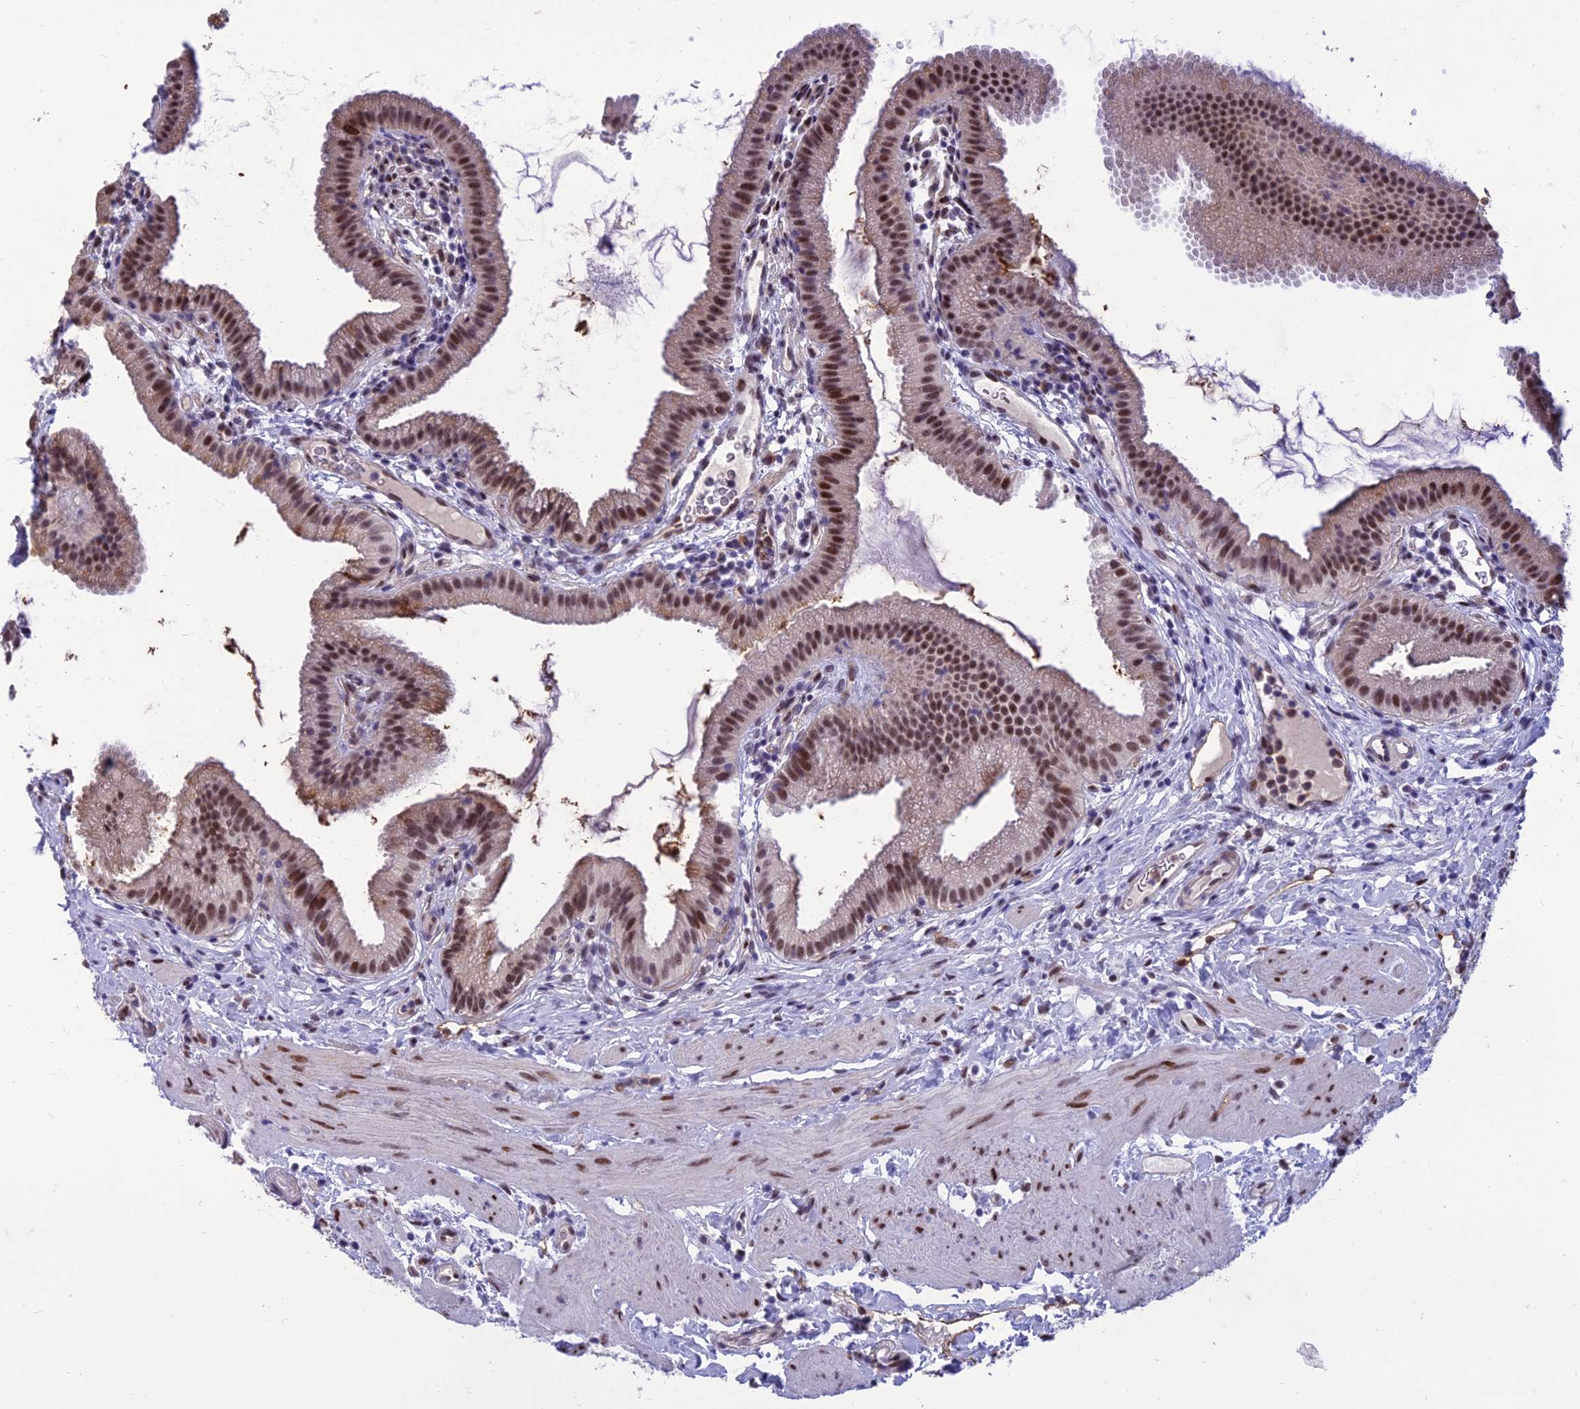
{"staining": {"intensity": "moderate", "quantity": ">75%", "location": "nuclear"}, "tissue": "gallbladder", "cell_type": "Glandular cells", "image_type": "normal", "snomed": [{"axis": "morphology", "description": "Normal tissue, NOS"}, {"axis": "topography", "description": "Gallbladder"}], "caption": "IHC histopathology image of benign gallbladder stained for a protein (brown), which demonstrates medium levels of moderate nuclear expression in approximately >75% of glandular cells.", "gene": "RANBP3", "patient": {"sex": "female", "age": 46}}